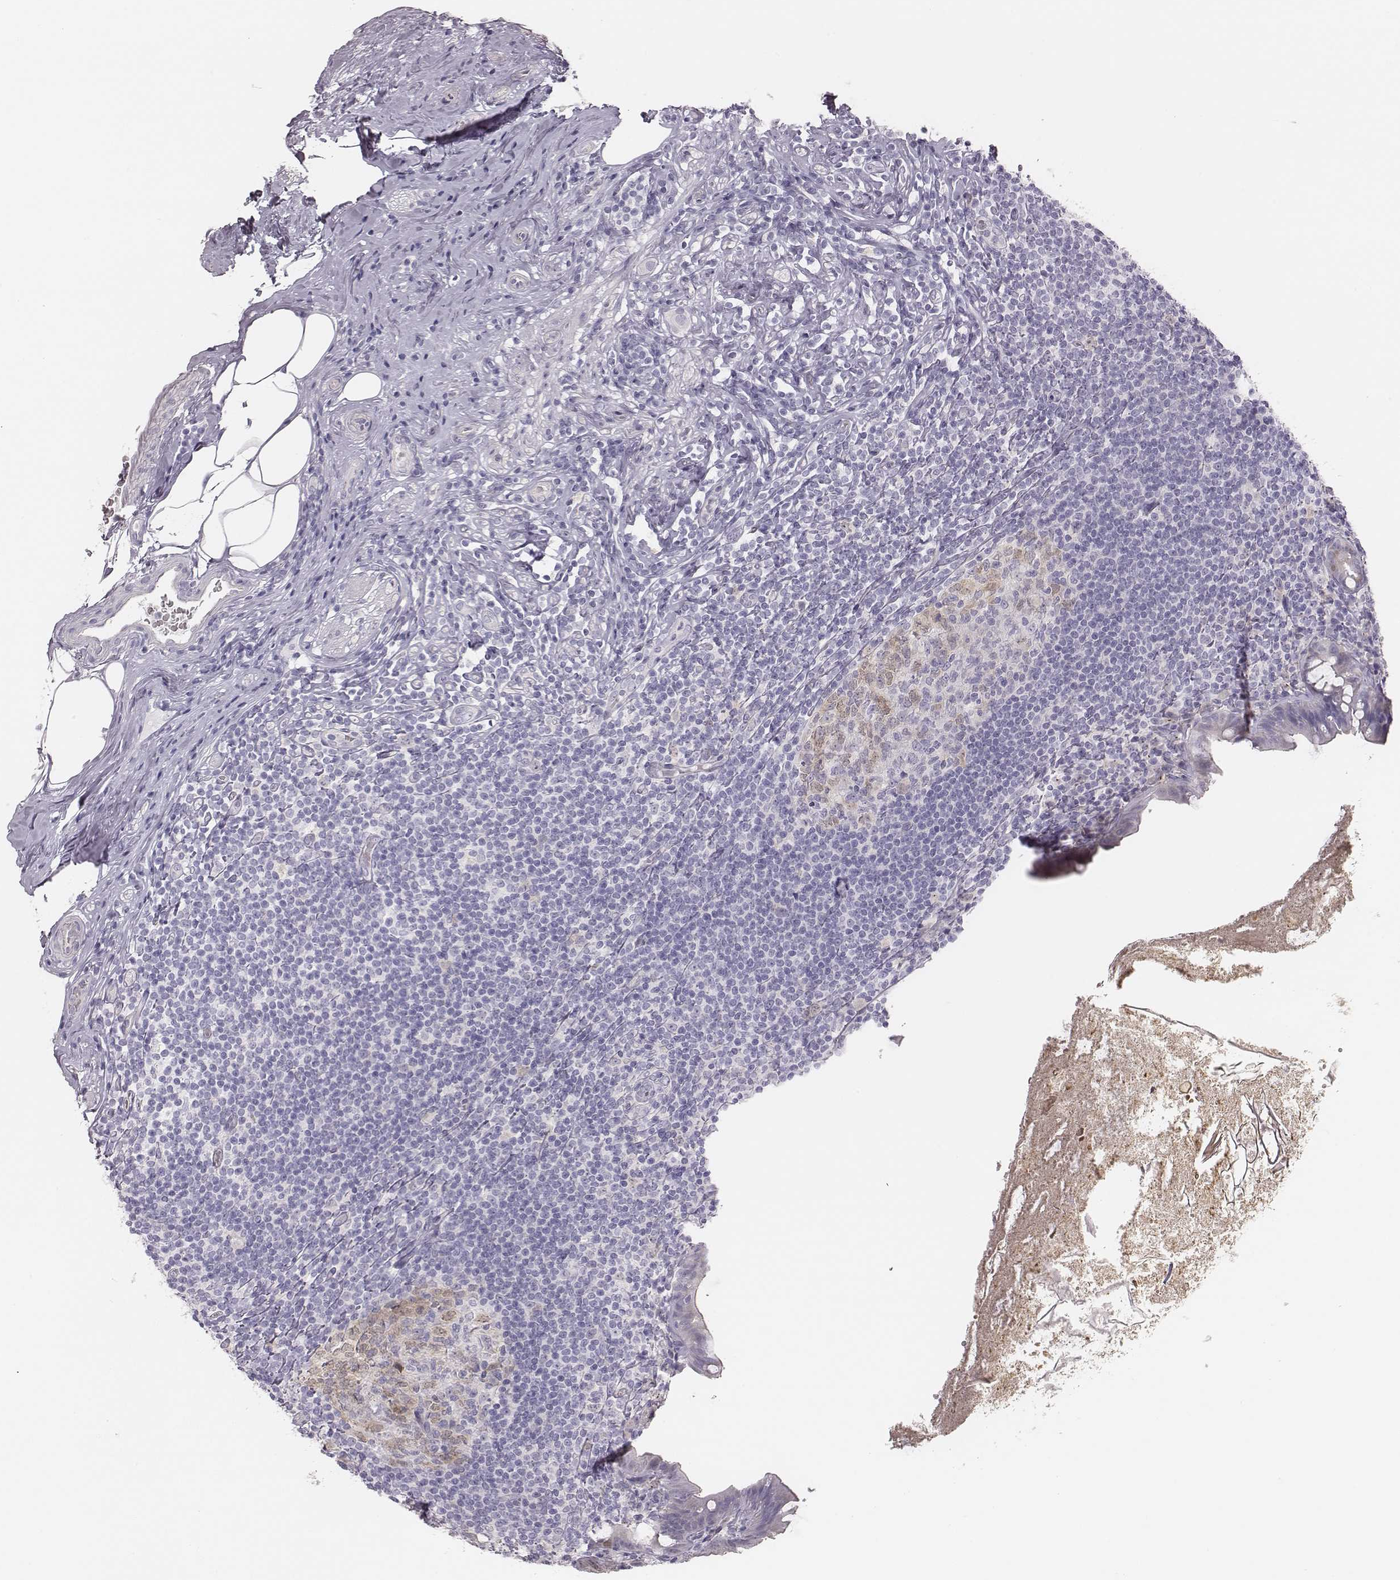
{"staining": {"intensity": "negative", "quantity": "none", "location": "none"}, "tissue": "appendix", "cell_type": "Glandular cells", "image_type": "normal", "snomed": [{"axis": "morphology", "description": "Normal tissue, NOS"}, {"axis": "topography", "description": "Appendix"}], "caption": "Immunohistochemistry image of normal appendix: human appendix stained with DAB reveals no significant protein expression in glandular cells.", "gene": "PBK", "patient": {"sex": "male", "age": 47}}